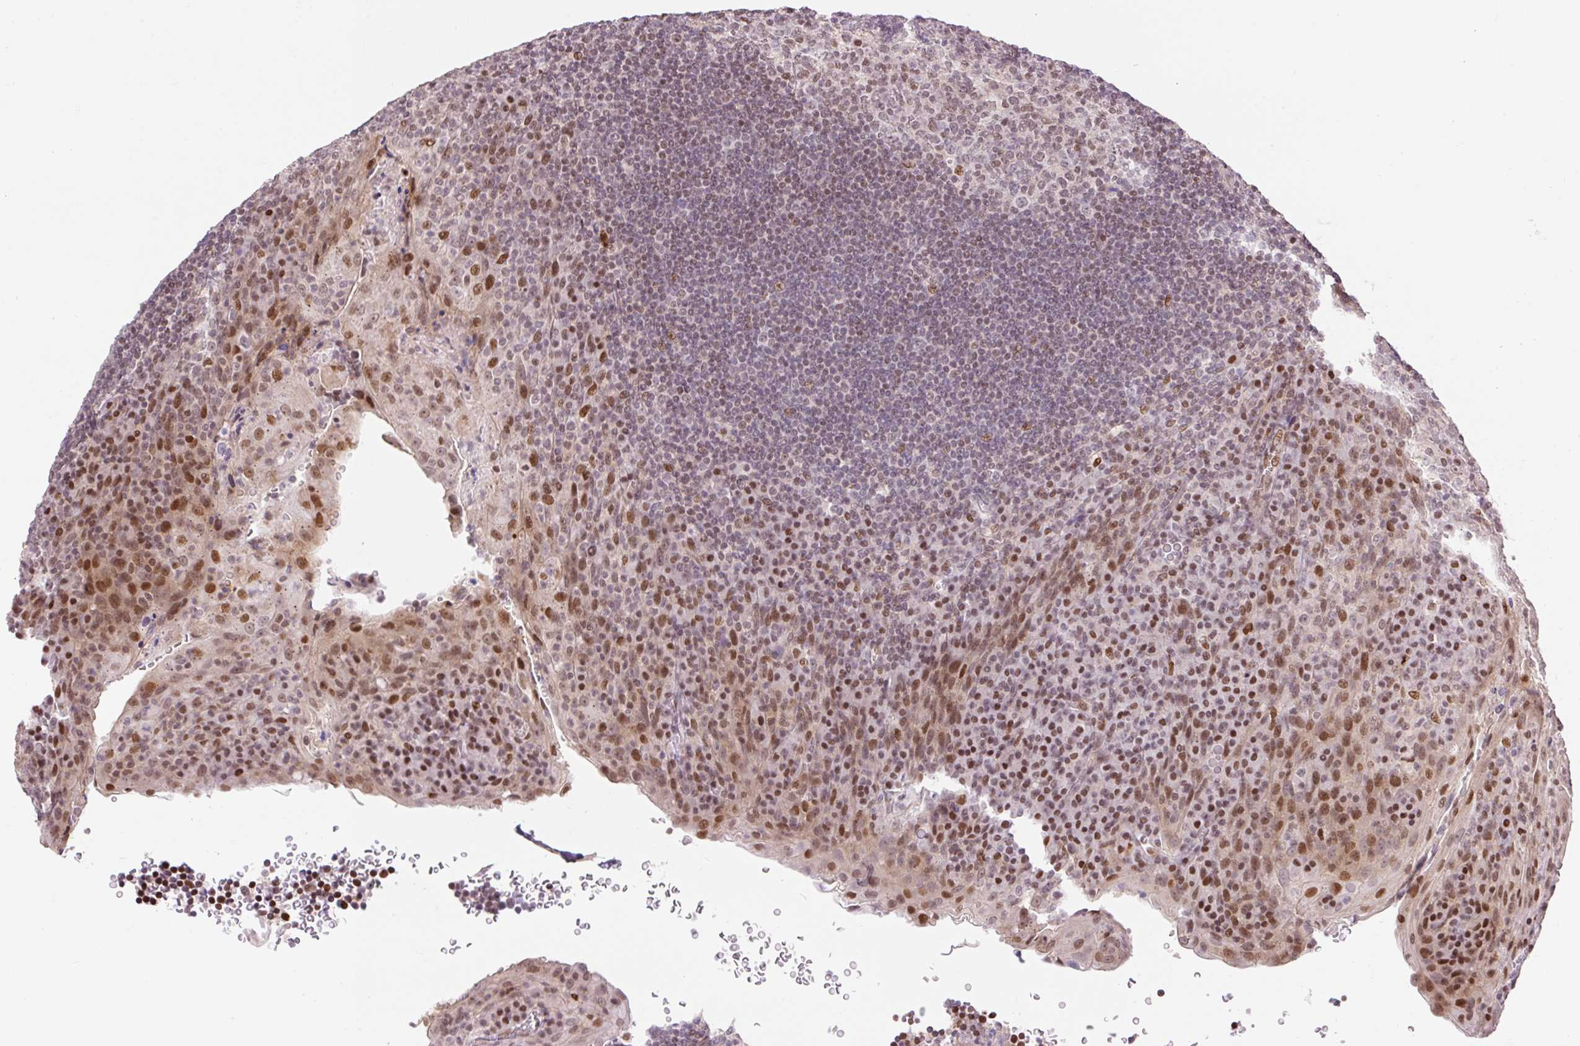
{"staining": {"intensity": "moderate", "quantity": "<25%", "location": "nuclear"}, "tissue": "tonsil", "cell_type": "Germinal center cells", "image_type": "normal", "snomed": [{"axis": "morphology", "description": "Normal tissue, NOS"}, {"axis": "topography", "description": "Tonsil"}], "caption": "Immunohistochemistry (IHC) (DAB (3,3'-diaminobenzidine)) staining of benign human tonsil reveals moderate nuclear protein staining in approximately <25% of germinal center cells.", "gene": "RIPPLY3", "patient": {"sex": "male", "age": 17}}